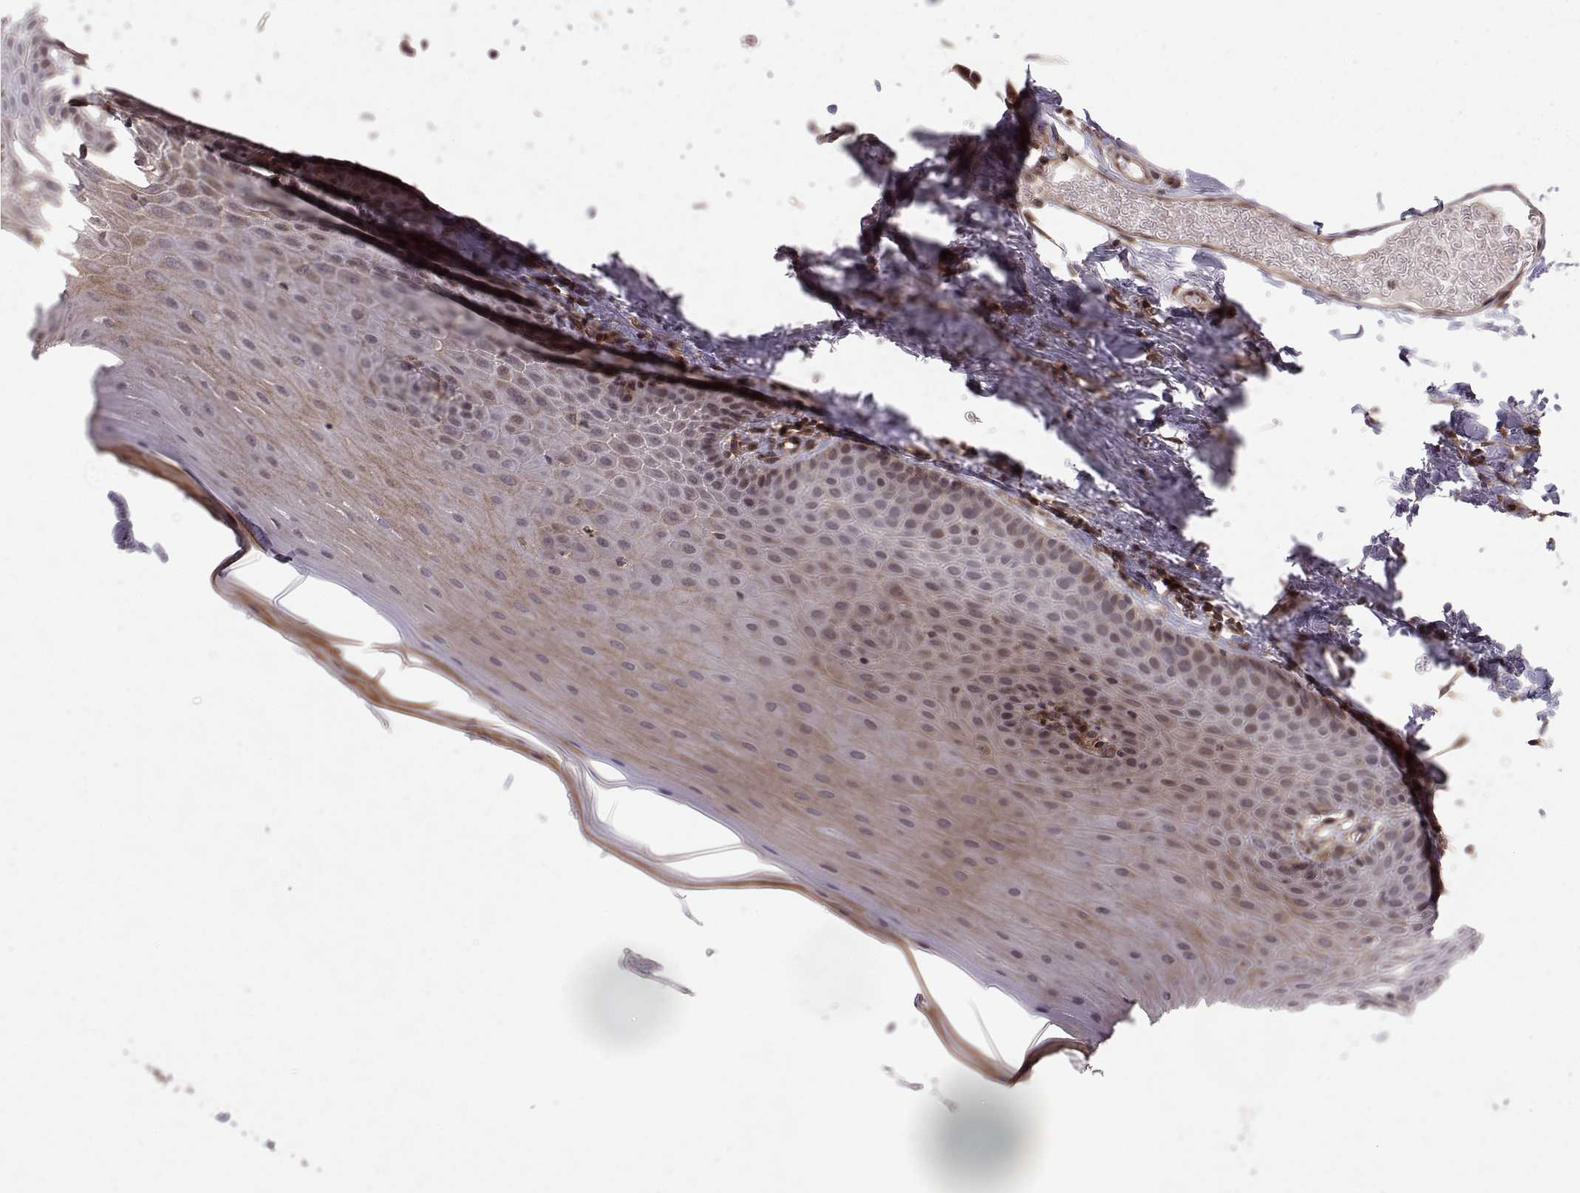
{"staining": {"intensity": "moderate", "quantity": "<25%", "location": "cytoplasmic/membranous"}, "tissue": "oral mucosa", "cell_type": "Squamous epithelial cells", "image_type": "normal", "snomed": [{"axis": "morphology", "description": "Normal tissue, NOS"}, {"axis": "topography", "description": "Oral tissue"}], "caption": "Protein staining of benign oral mucosa shows moderate cytoplasmic/membranous expression in approximately <25% of squamous epithelial cells.", "gene": "DEDD", "patient": {"sex": "male", "age": 81}}